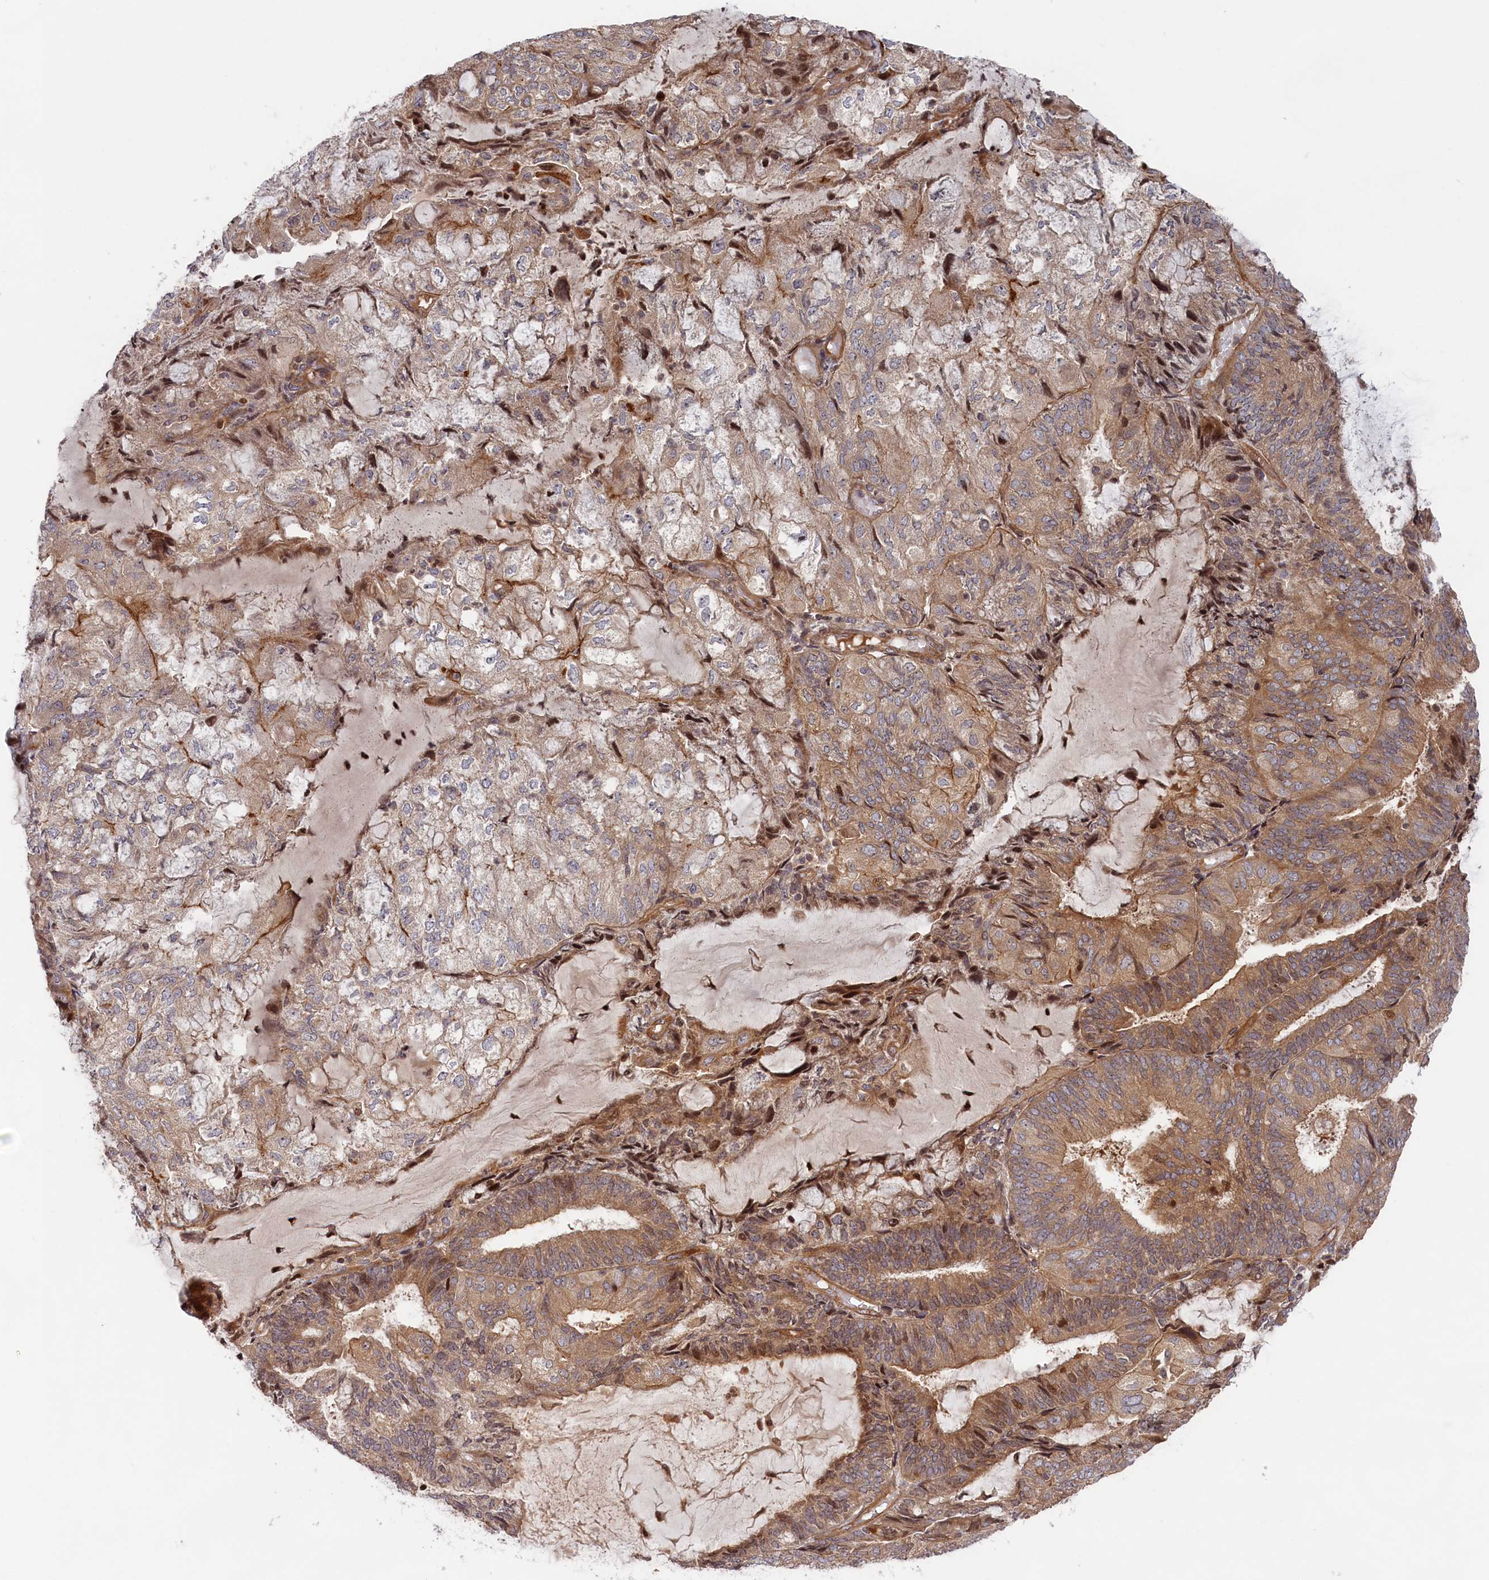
{"staining": {"intensity": "weak", "quantity": ">75%", "location": "cytoplasmic/membranous"}, "tissue": "endometrial cancer", "cell_type": "Tumor cells", "image_type": "cancer", "snomed": [{"axis": "morphology", "description": "Adenocarcinoma, NOS"}, {"axis": "topography", "description": "Endometrium"}], "caption": "Immunohistochemical staining of human endometrial cancer shows weak cytoplasmic/membranous protein staining in approximately >75% of tumor cells.", "gene": "CEP44", "patient": {"sex": "female", "age": 81}}